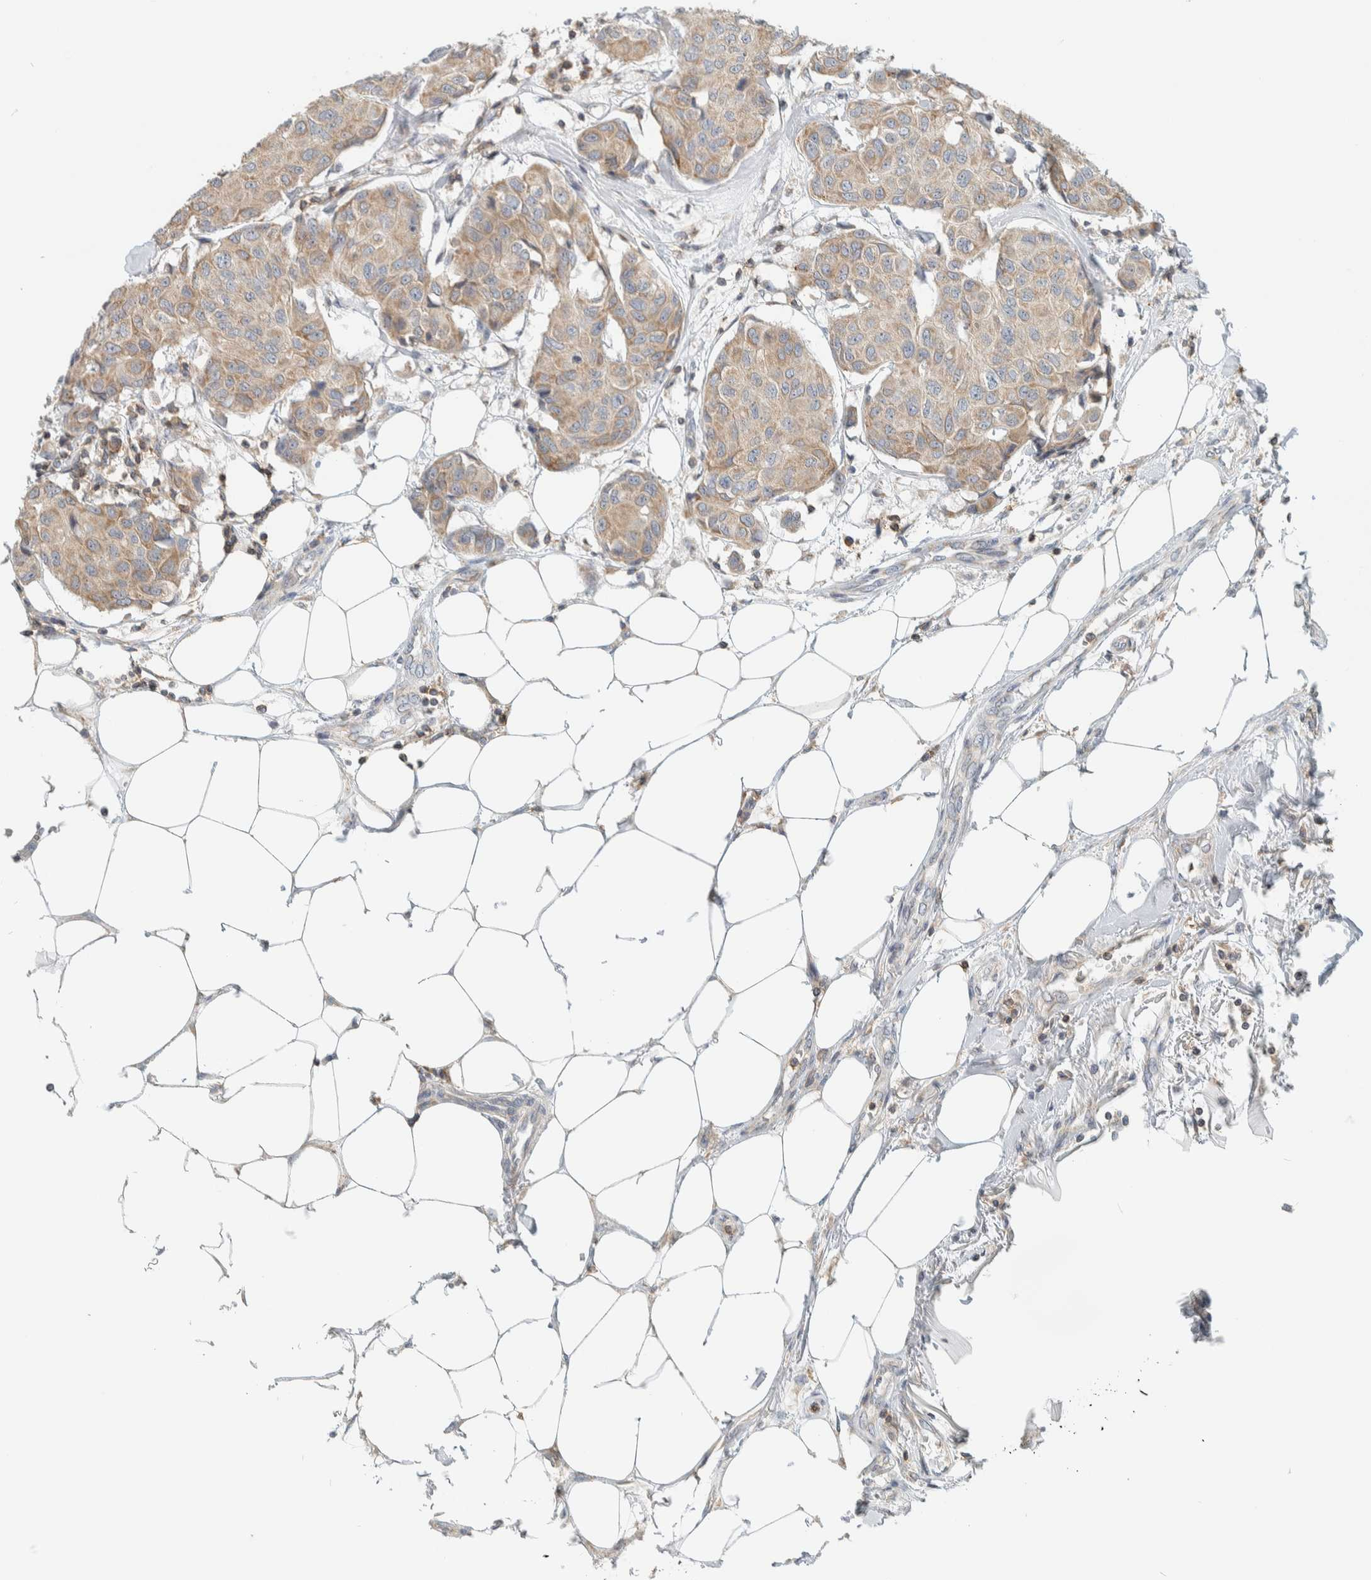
{"staining": {"intensity": "weak", "quantity": ">75%", "location": "cytoplasmic/membranous"}, "tissue": "breast cancer", "cell_type": "Tumor cells", "image_type": "cancer", "snomed": [{"axis": "morphology", "description": "Duct carcinoma"}, {"axis": "topography", "description": "Breast"}], "caption": "Immunohistochemistry (IHC) photomicrograph of breast invasive ductal carcinoma stained for a protein (brown), which exhibits low levels of weak cytoplasmic/membranous staining in about >75% of tumor cells.", "gene": "CCDC57", "patient": {"sex": "female", "age": 80}}